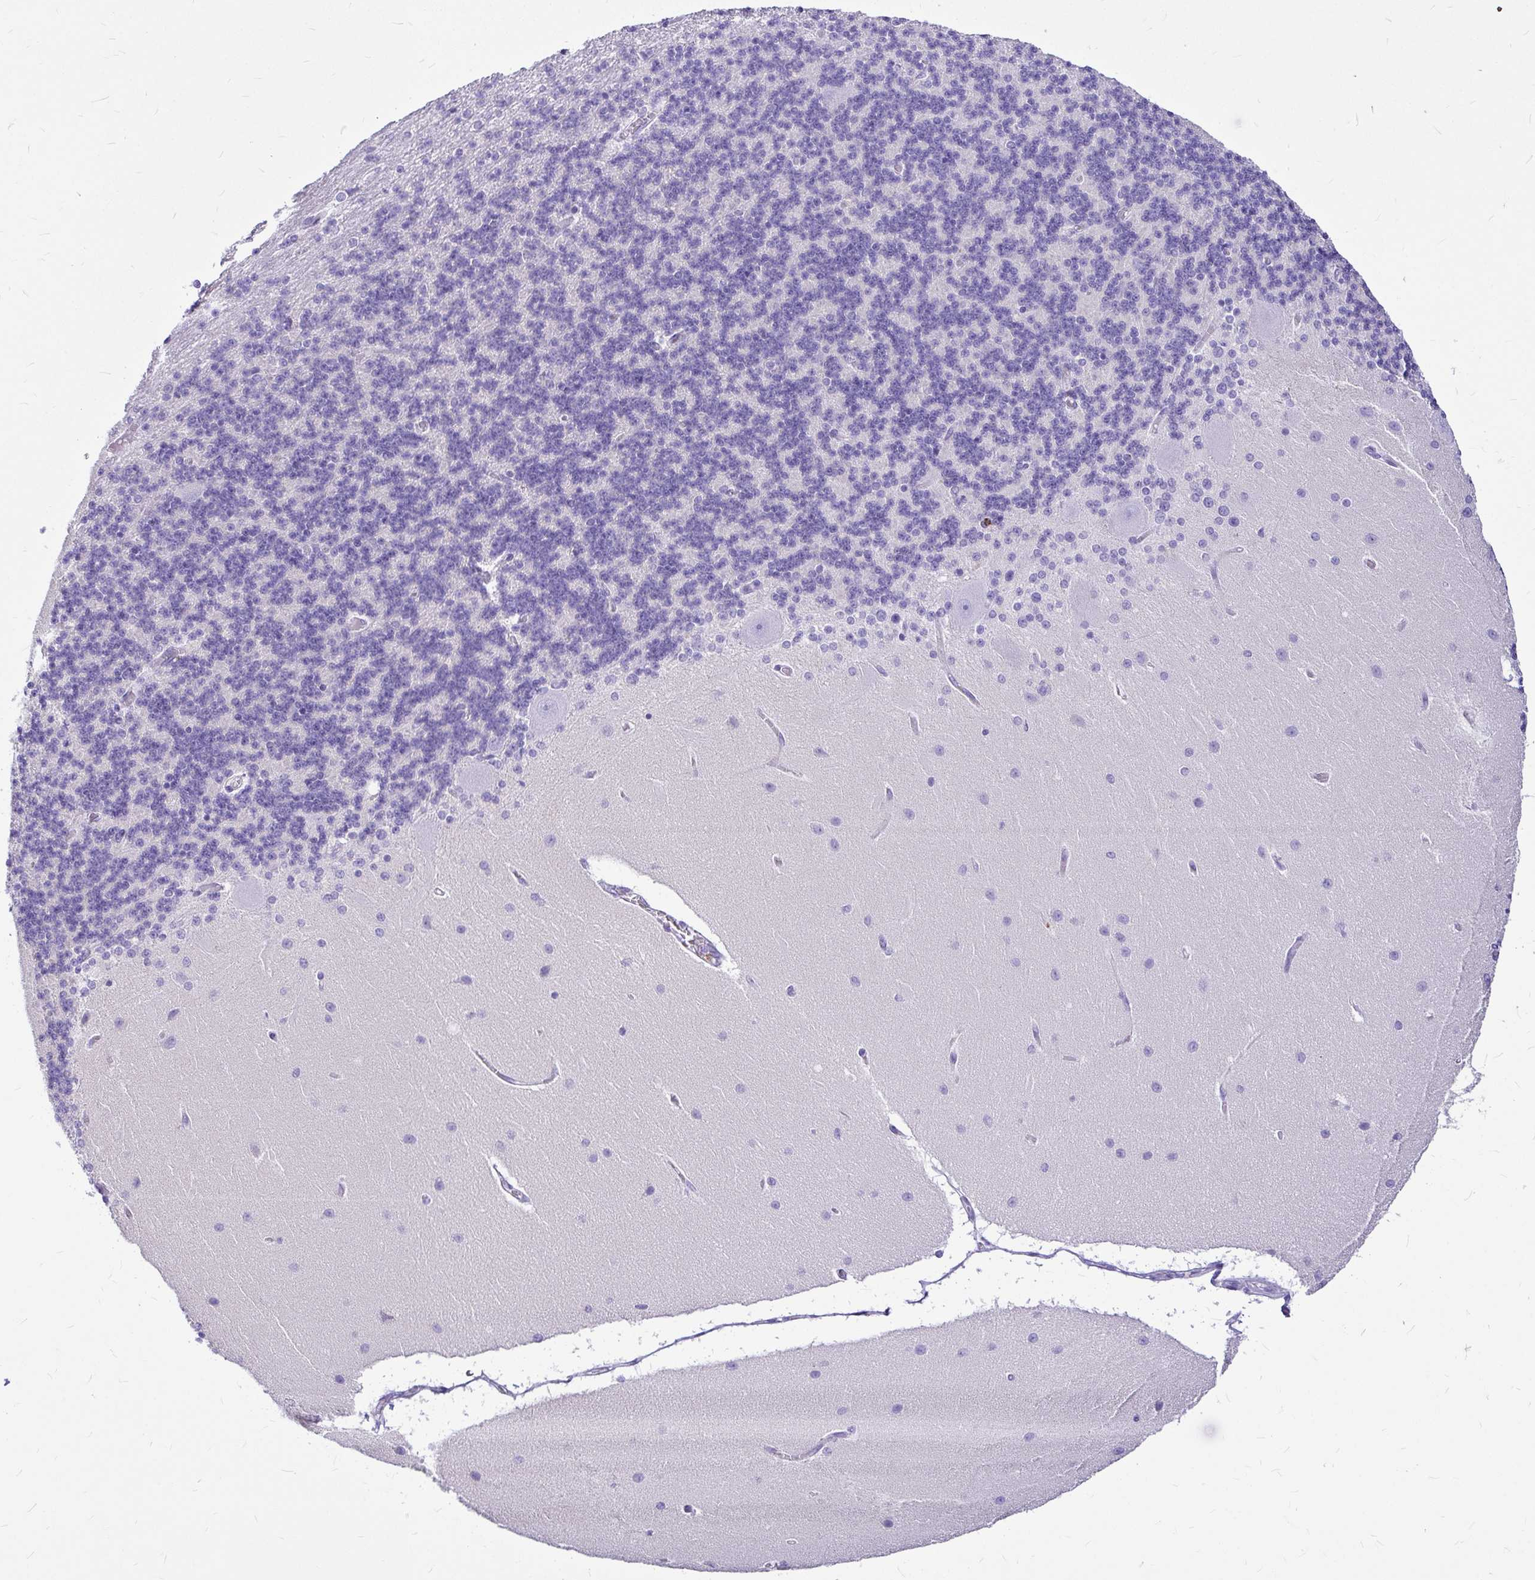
{"staining": {"intensity": "negative", "quantity": "none", "location": "none"}, "tissue": "cerebellum", "cell_type": "Cells in granular layer", "image_type": "normal", "snomed": [{"axis": "morphology", "description": "Normal tissue, NOS"}, {"axis": "topography", "description": "Cerebellum"}], "caption": "The image reveals no staining of cells in granular layer in unremarkable cerebellum. (Immunohistochemistry, brightfield microscopy, high magnification).", "gene": "CLEC1B", "patient": {"sex": "female", "age": 54}}